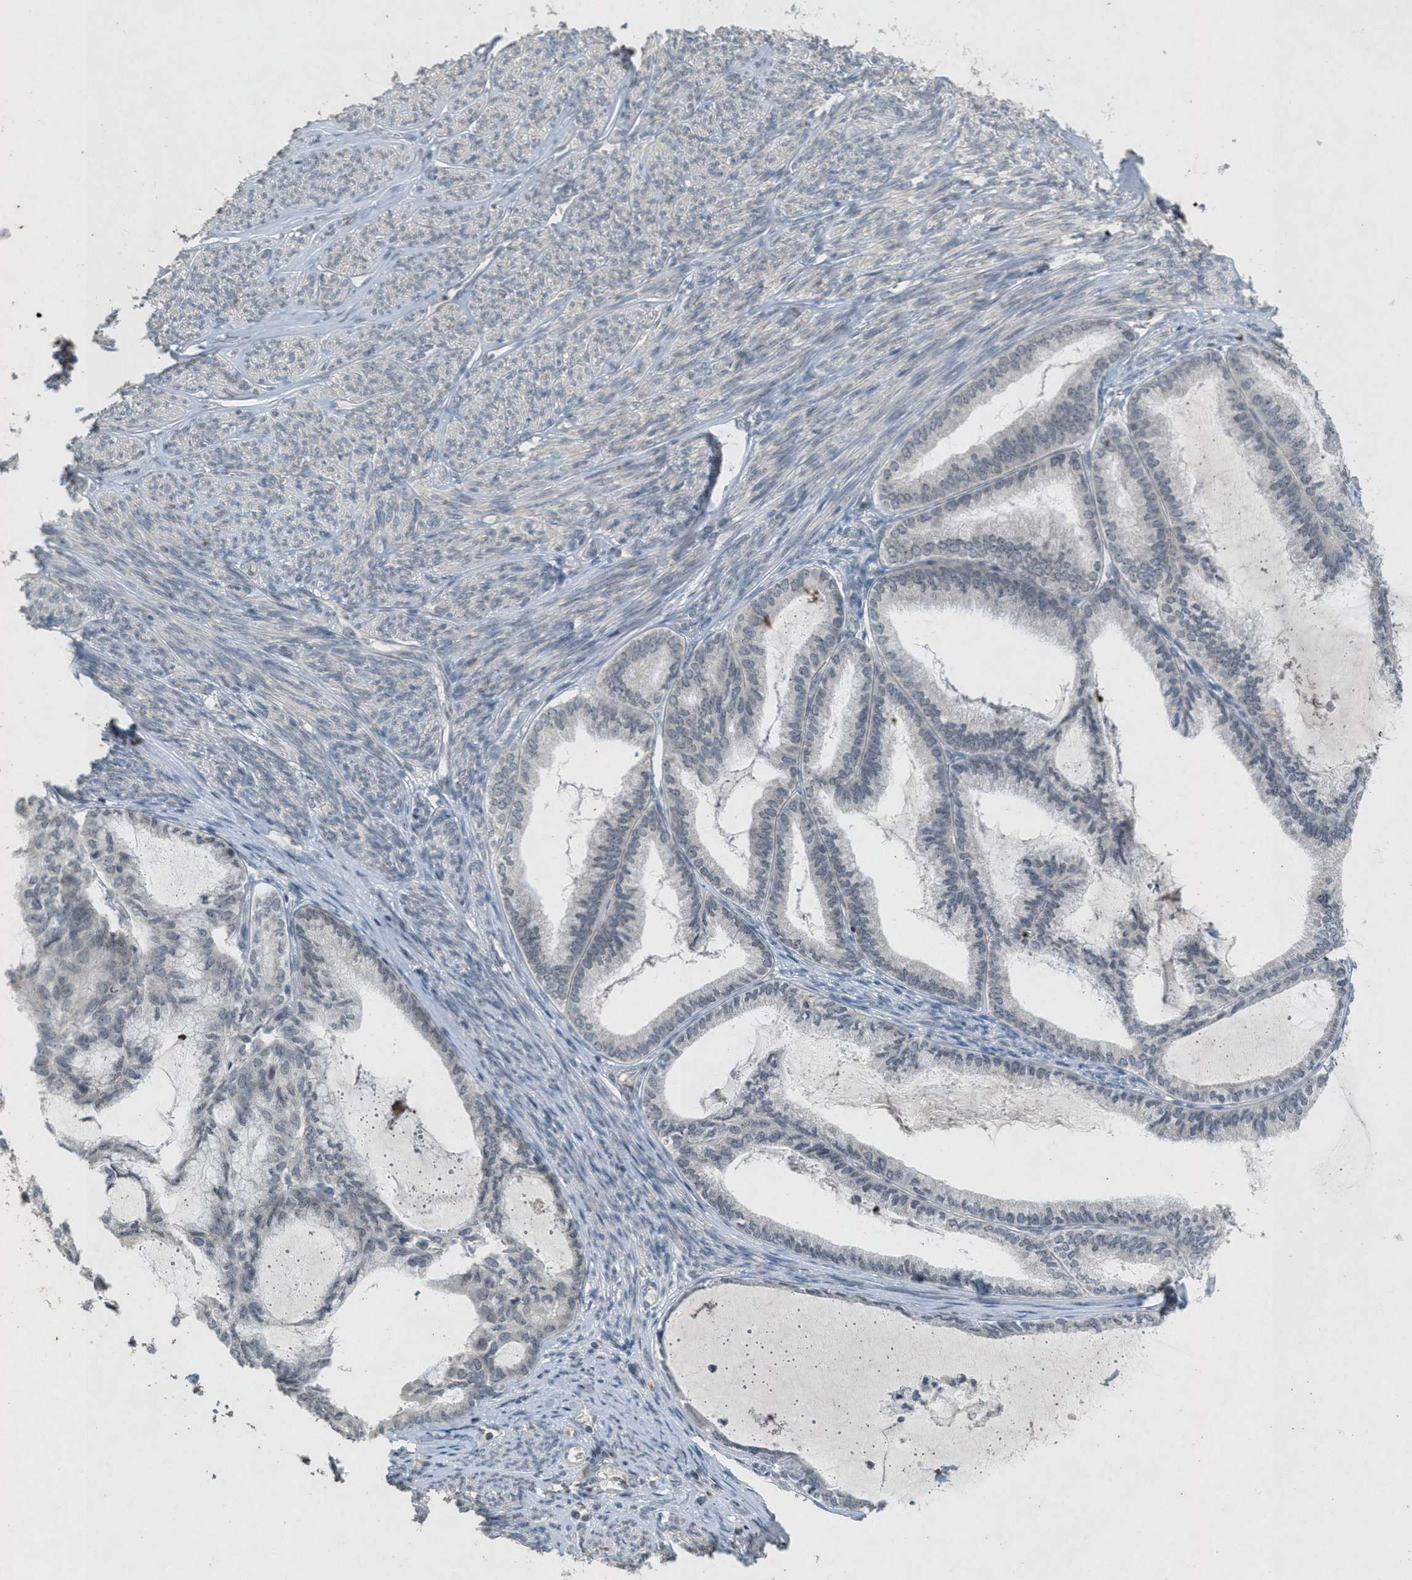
{"staining": {"intensity": "negative", "quantity": "none", "location": "none"}, "tissue": "endometrial cancer", "cell_type": "Tumor cells", "image_type": "cancer", "snomed": [{"axis": "morphology", "description": "Adenocarcinoma, NOS"}, {"axis": "topography", "description": "Endometrium"}], "caption": "Immunohistochemistry (IHC) photomicrograph of neoplastic tissue: human endometrial cancer stained with DAB exhibits no significant protein positivity in tumor cells. Brightfield microscopy of immunohistochemistry stained with DAB (3,3'-diaminobenzidine) (brown) and hematoxylin (blue), captured at high magnification.", "gene": "ABHD6", "patient": {"sex": "female", "age": 86}}